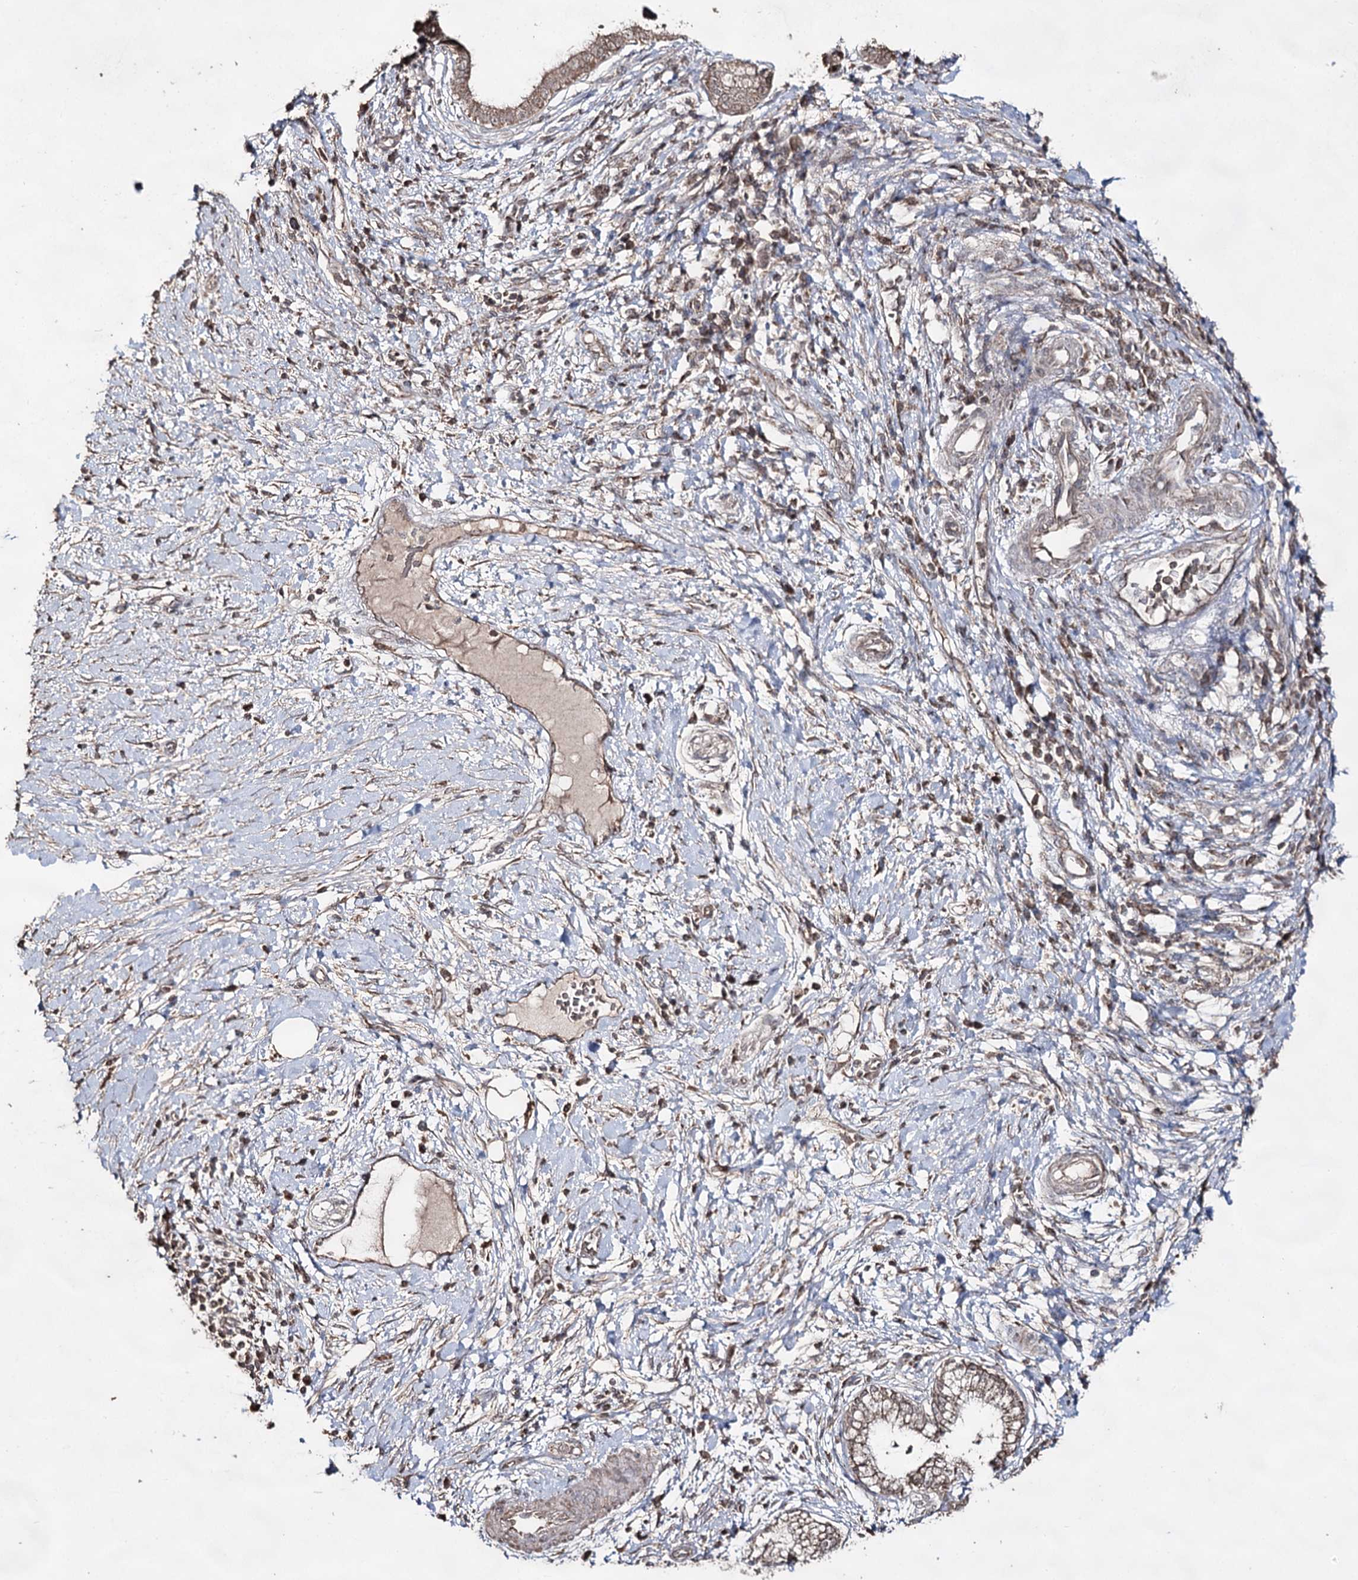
{"staining": {"intensity": "moderate", "quantity": ">75%", "location": "cytoplasmic/membranous"}, "tissue": "pancreatic cancer", "cell_type": "Tumor cells", "image_type": "cancer", "snomed": [{"axis": "morphology", "description": "Adenocarcinoma, NOS"}, {"axis": "topography", "description": "Pancreas"}], "caption": "Moderate cytoplasmic/membranous protein positivity is appreciated in approximately >75% of tumor cells in pancreatic cancer (adenocarcinoma).", "gene": "ACTR6", "patient": {"sex": "male", "age": 68}}